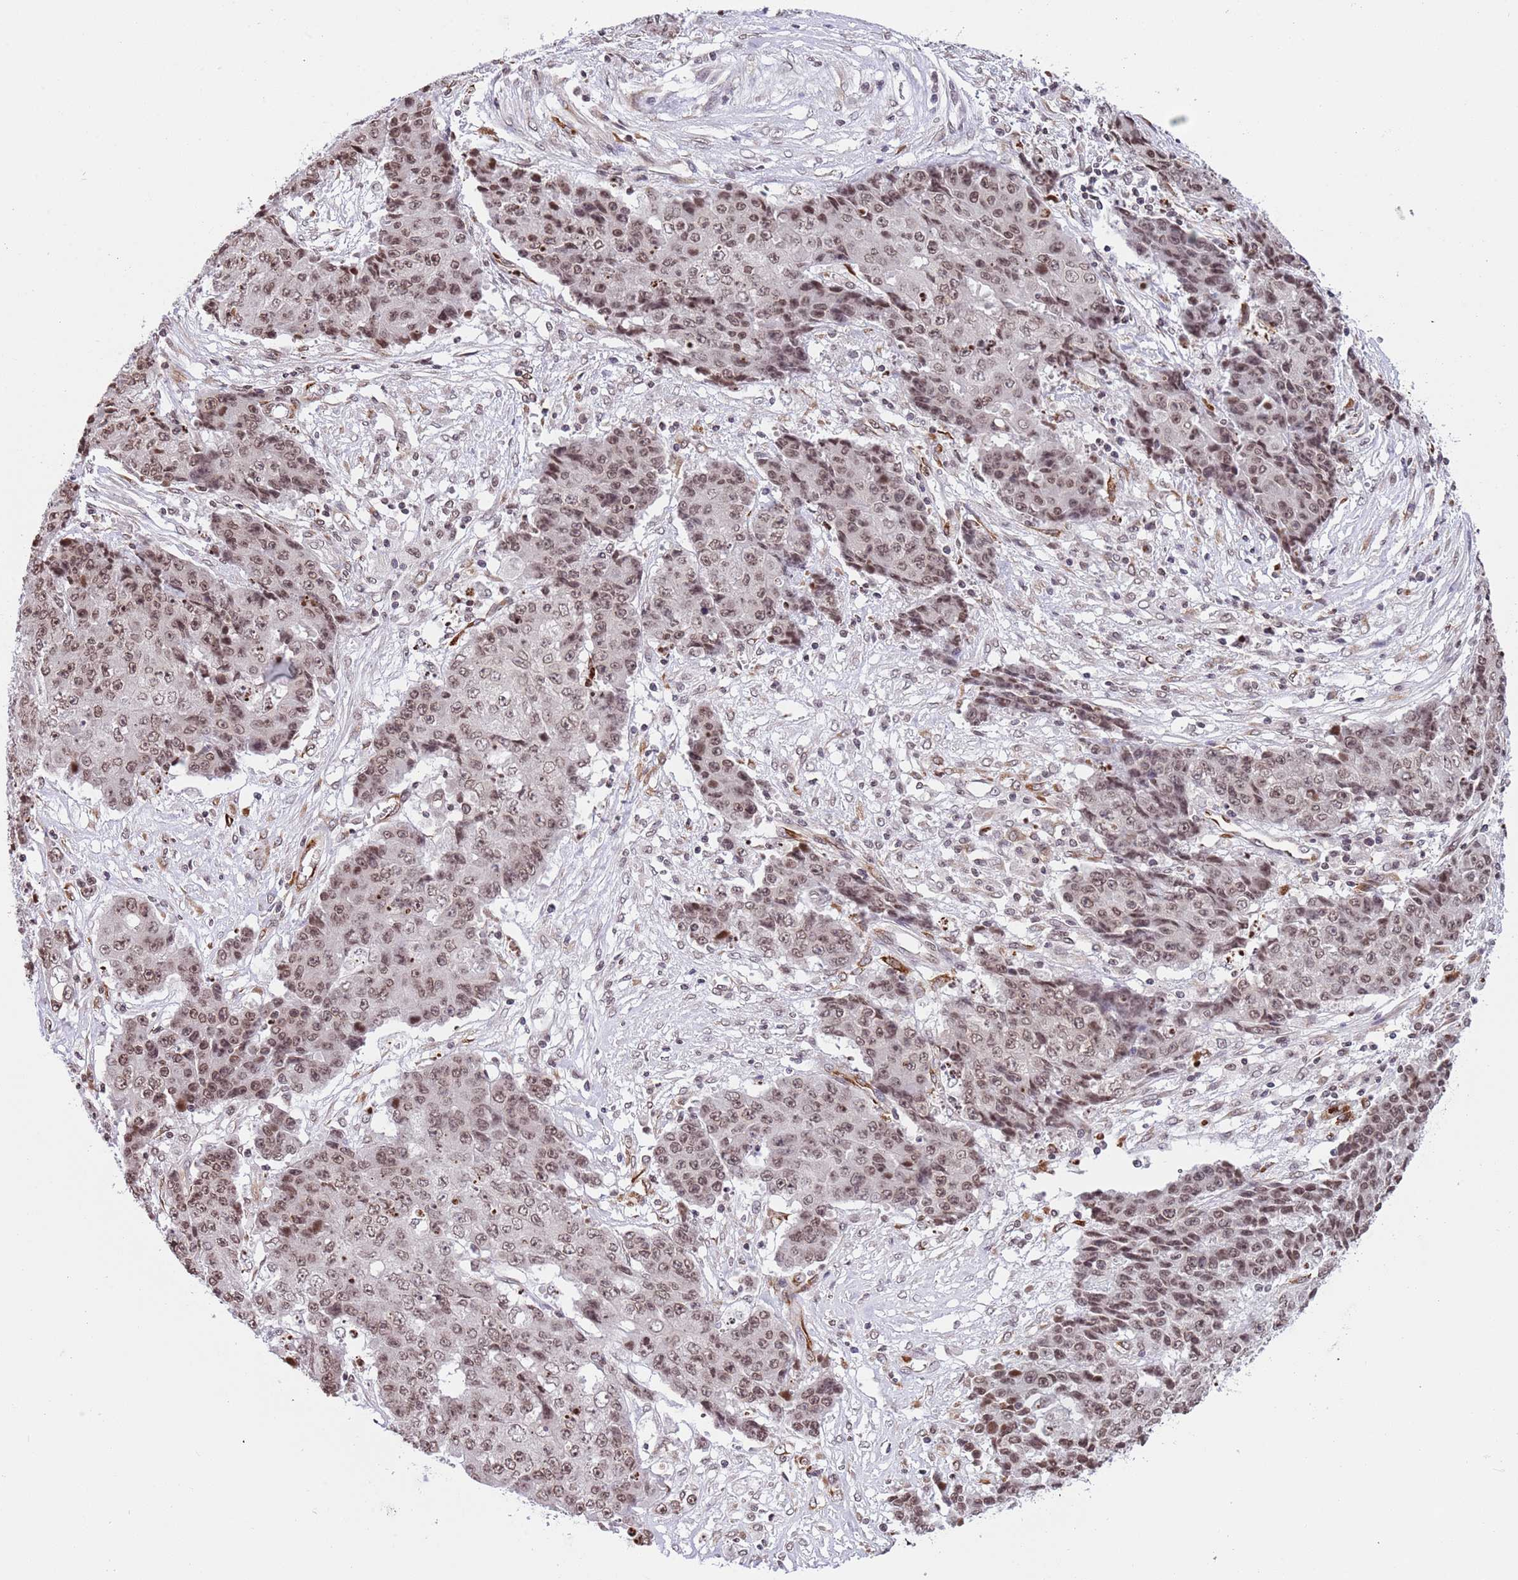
{"staining": {"intensity": "moderate", "quantity": ">75%", "location": "nuclear"}, "tissue": "ovarian cancer", "cell_type": "Tumor cells", "image_type": "cancer", "snomed": [{"axis": "morphology", "description": "Carcinoma, endometroid"}, {"axis": "topography", "description": "Ovary"}], "caption": "A brown stain highlights moderate nuclear staining of a protein in endometroid carcinoma (ovarian) tumor cells.", "gene": "NRIP1", "patient": {"sex": "female", "age": 42}}